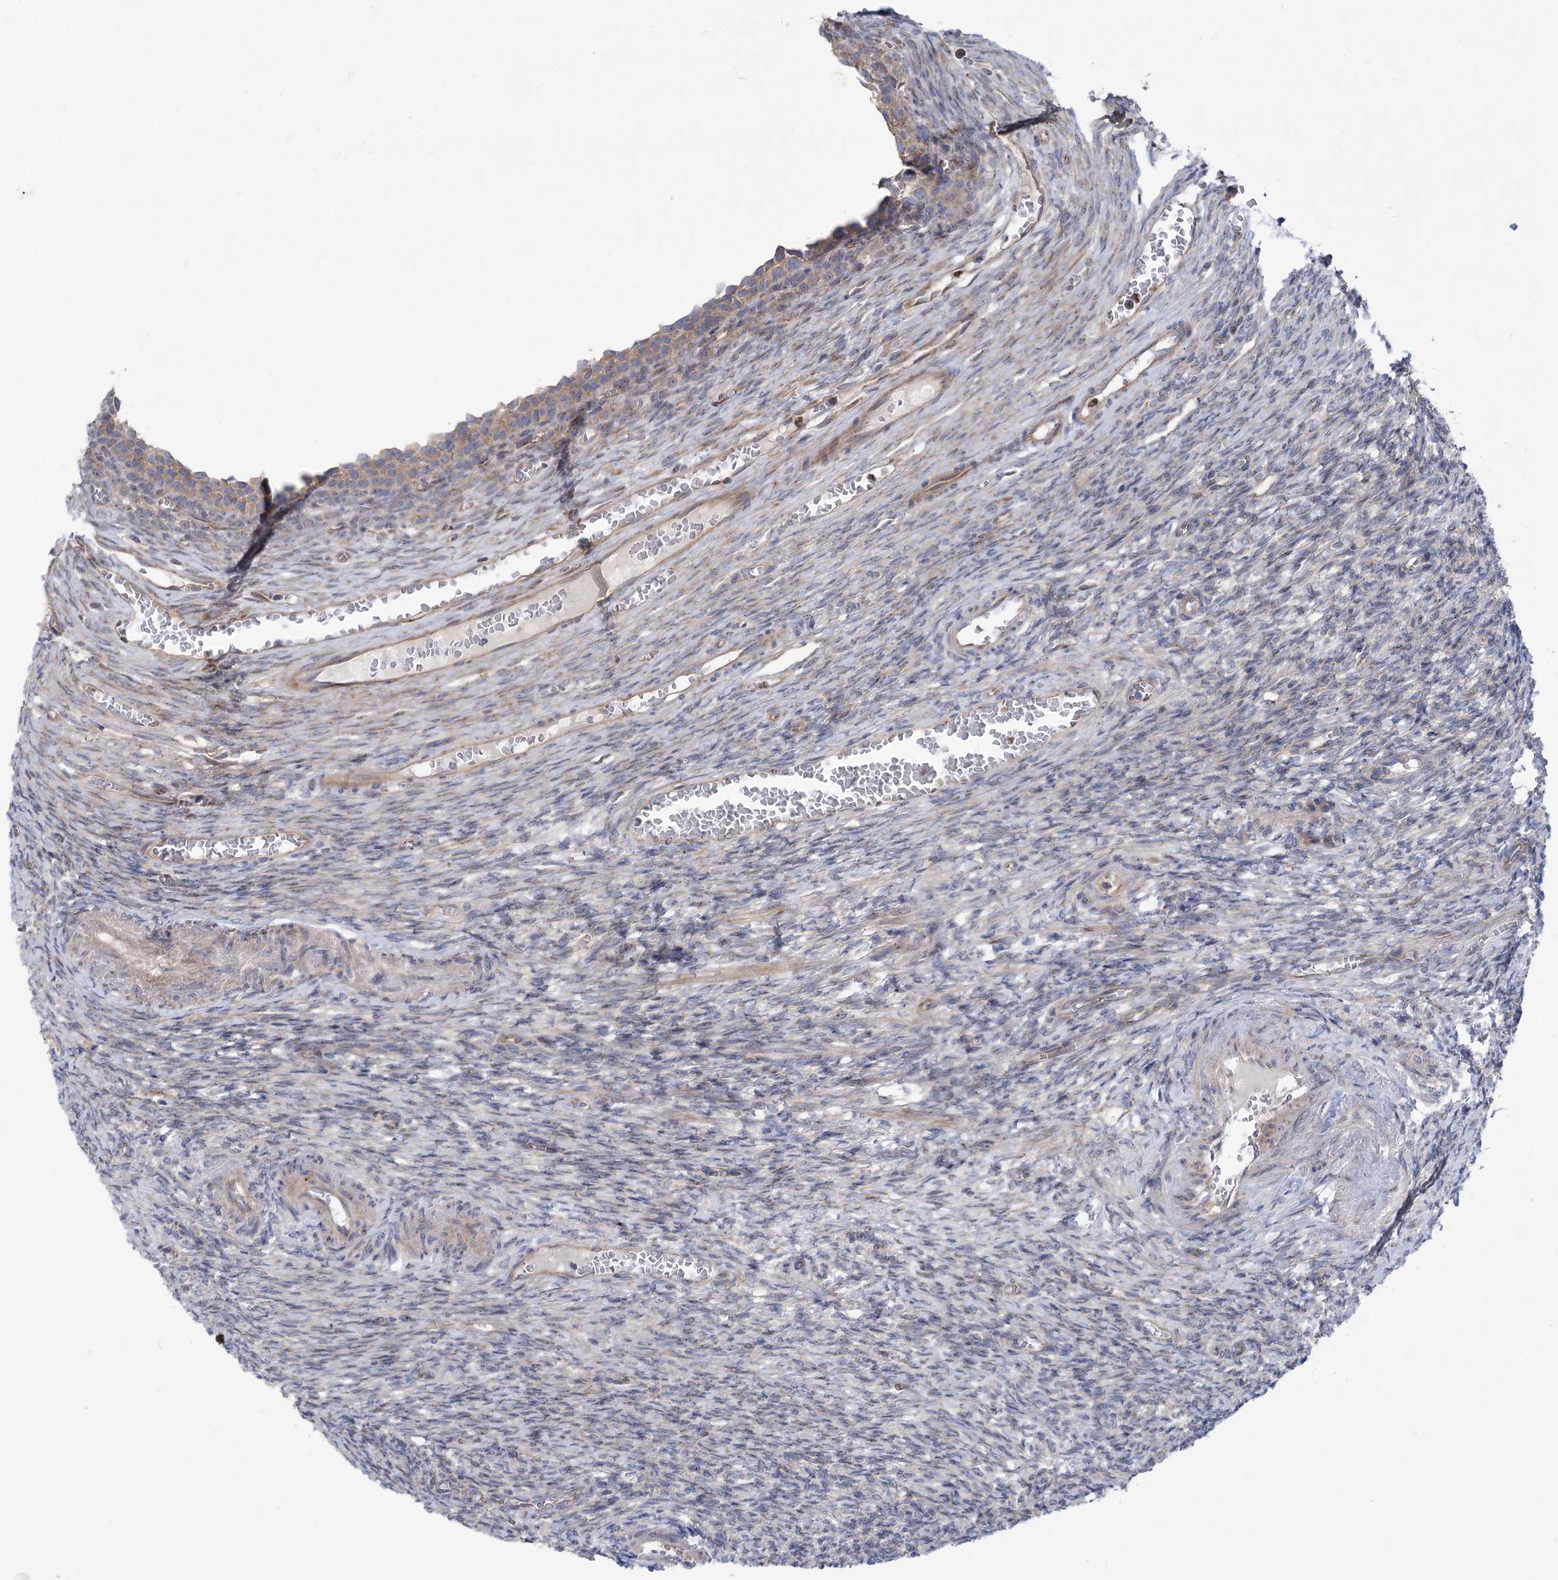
{"staining": {"intensity": "moderate", "quantity": ">75%", "location": "cytoplasmic/membranous"}, "tissue": "ovary", "cell_type": "Follicle cells", "image_type": "normal", "snomed": [{"axis": "morphology", "description": "Normal tissue, NOS"}, {"axis": "topography", "description": "Ovary"}], "caption": "DAB immunohistochemical staining of unremarkable human ovary displays moderate cytoplasmic/membranous protein positivity in about >75% of follicle cells. (Brightfield microscopy of DAB IHC at high magnification).", "gene": "SCN11A", "patient": {"sex": "female", "age": 27}}